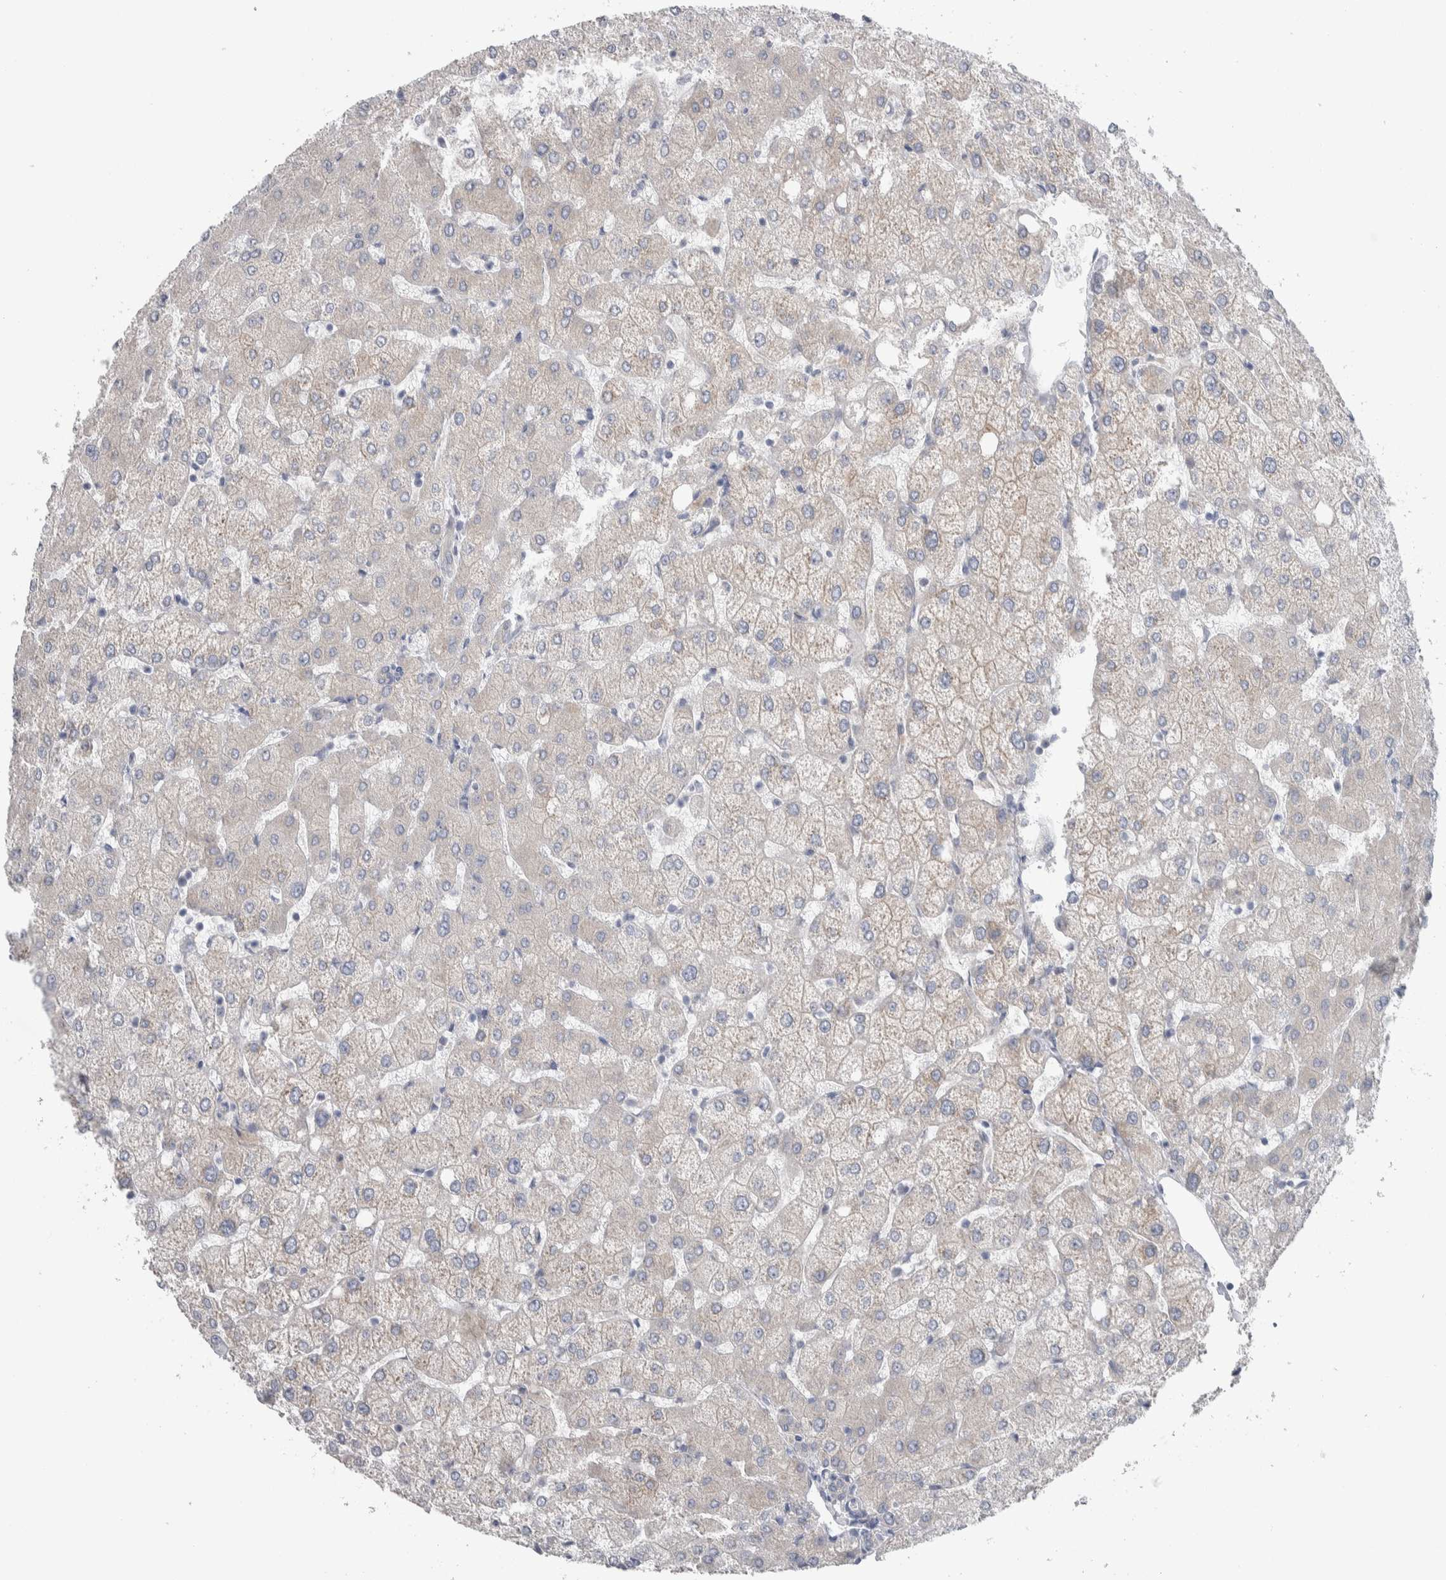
{"staining": {"intensity": "weak", "quantity": "<25%", "location": "cytoplasmic/membranous"}, "tissue": "liver", "cell_type": "Cholangiocytes", "image_type": "normal", "snomed": [{"axis": "morphology", "description": "Normal tissue, NOS"}, {"axis": "topography", "description": "Liver"}], "caption": "Immunohistochemistry image of normal liver: human liver stained with DAB (3,3'-diaminobenzidine) displays no significant protein positivity in cholangiocytes.", "gene": "GPHN", "patient": {"sex": "female", "age": 54}}